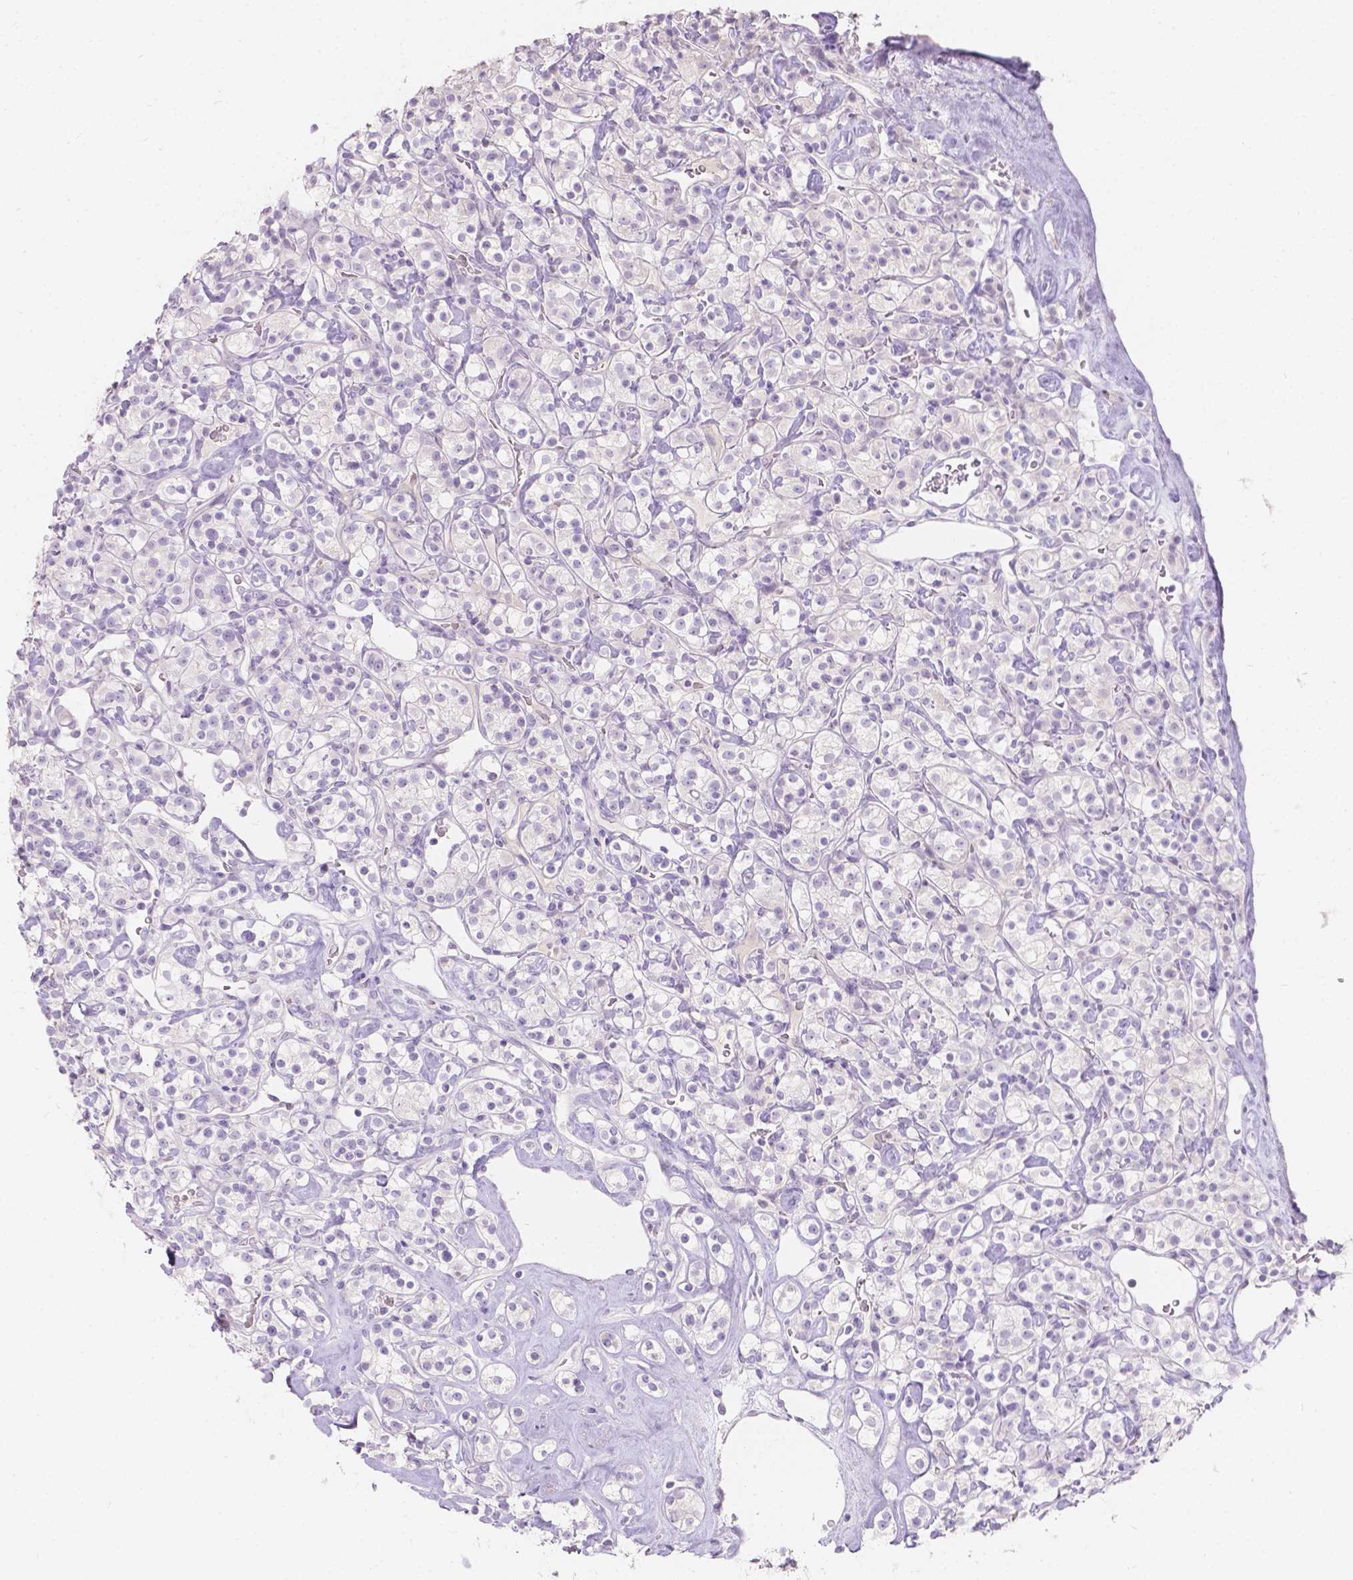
{"staining": {"intensity": "negative", "quantity": "none", "location": "none"}, "tissue": "renal cancer", "cell_type": "Tumor cells", "image_type": "cancer", "snomed": [{"axis": "morphology", "description": "Adenocarcinoma, NOS"}, {"axis": "topography", "description": "Kidney"}], "caption": "Immunohistochemistry histopathology image of human renal adenocarcinoma stained for a protein (brown), which shows no staining in tumor cells. (DAB immunohistochemistry (IHC), high magnification).", "gene": "HTN3", "patient": {"sex": "male", "age": 77}}